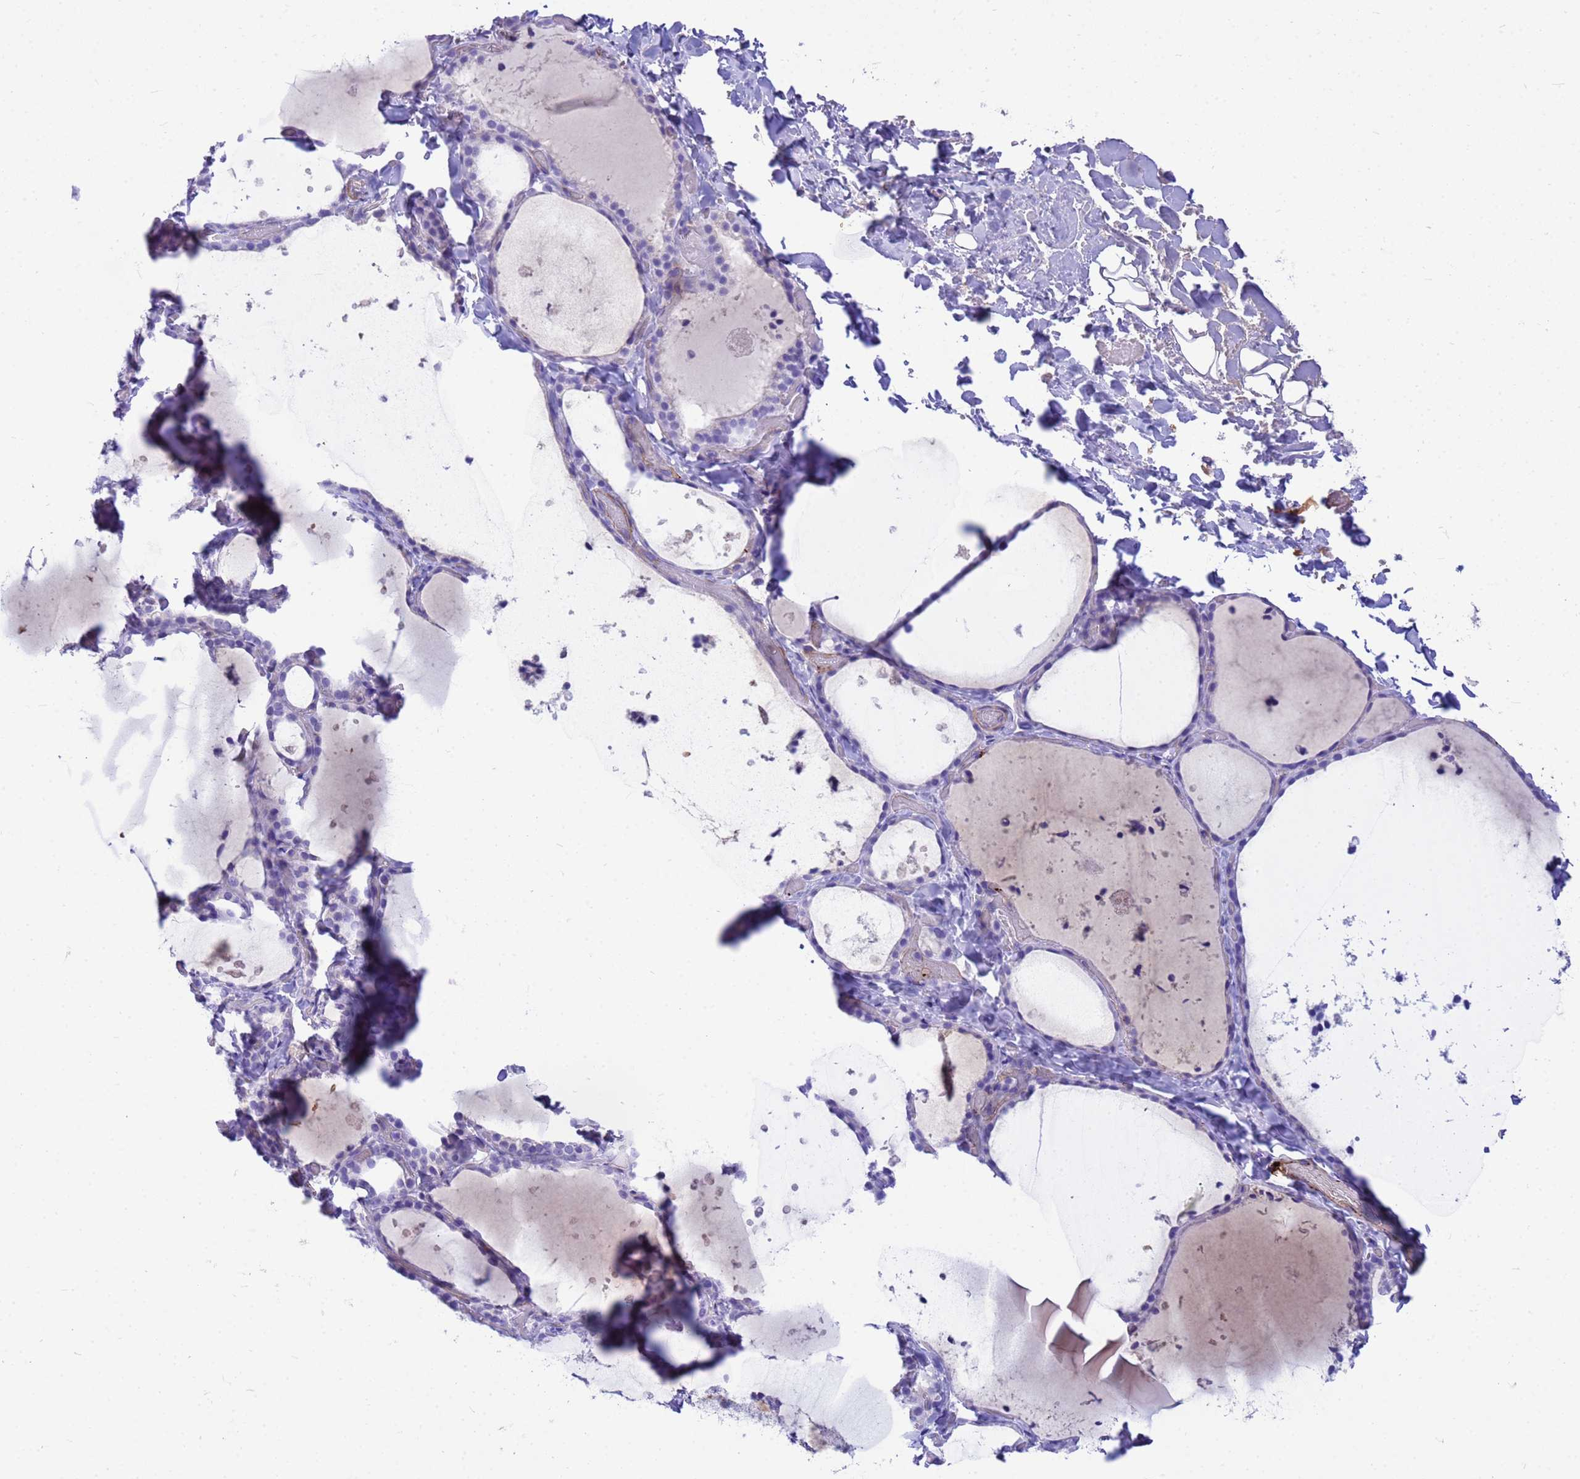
{"staining": {"intensity": "negative", "quantity": "none", "location": "none"}, "tissue": "thyroid gland", "cell_type": "Glandular cells", "image_type": "normal", "snomed": [{"axis": "morphology", "description": "Normal tissue, NOS"}, {"axis": "topography", "description": "Thyroid gland"}], "caption": "The image demonstrates no staining of glandular cells in benign thyroid gland.", "gene": "ORM1", "patient": {"sex": "female", "age": 44}}